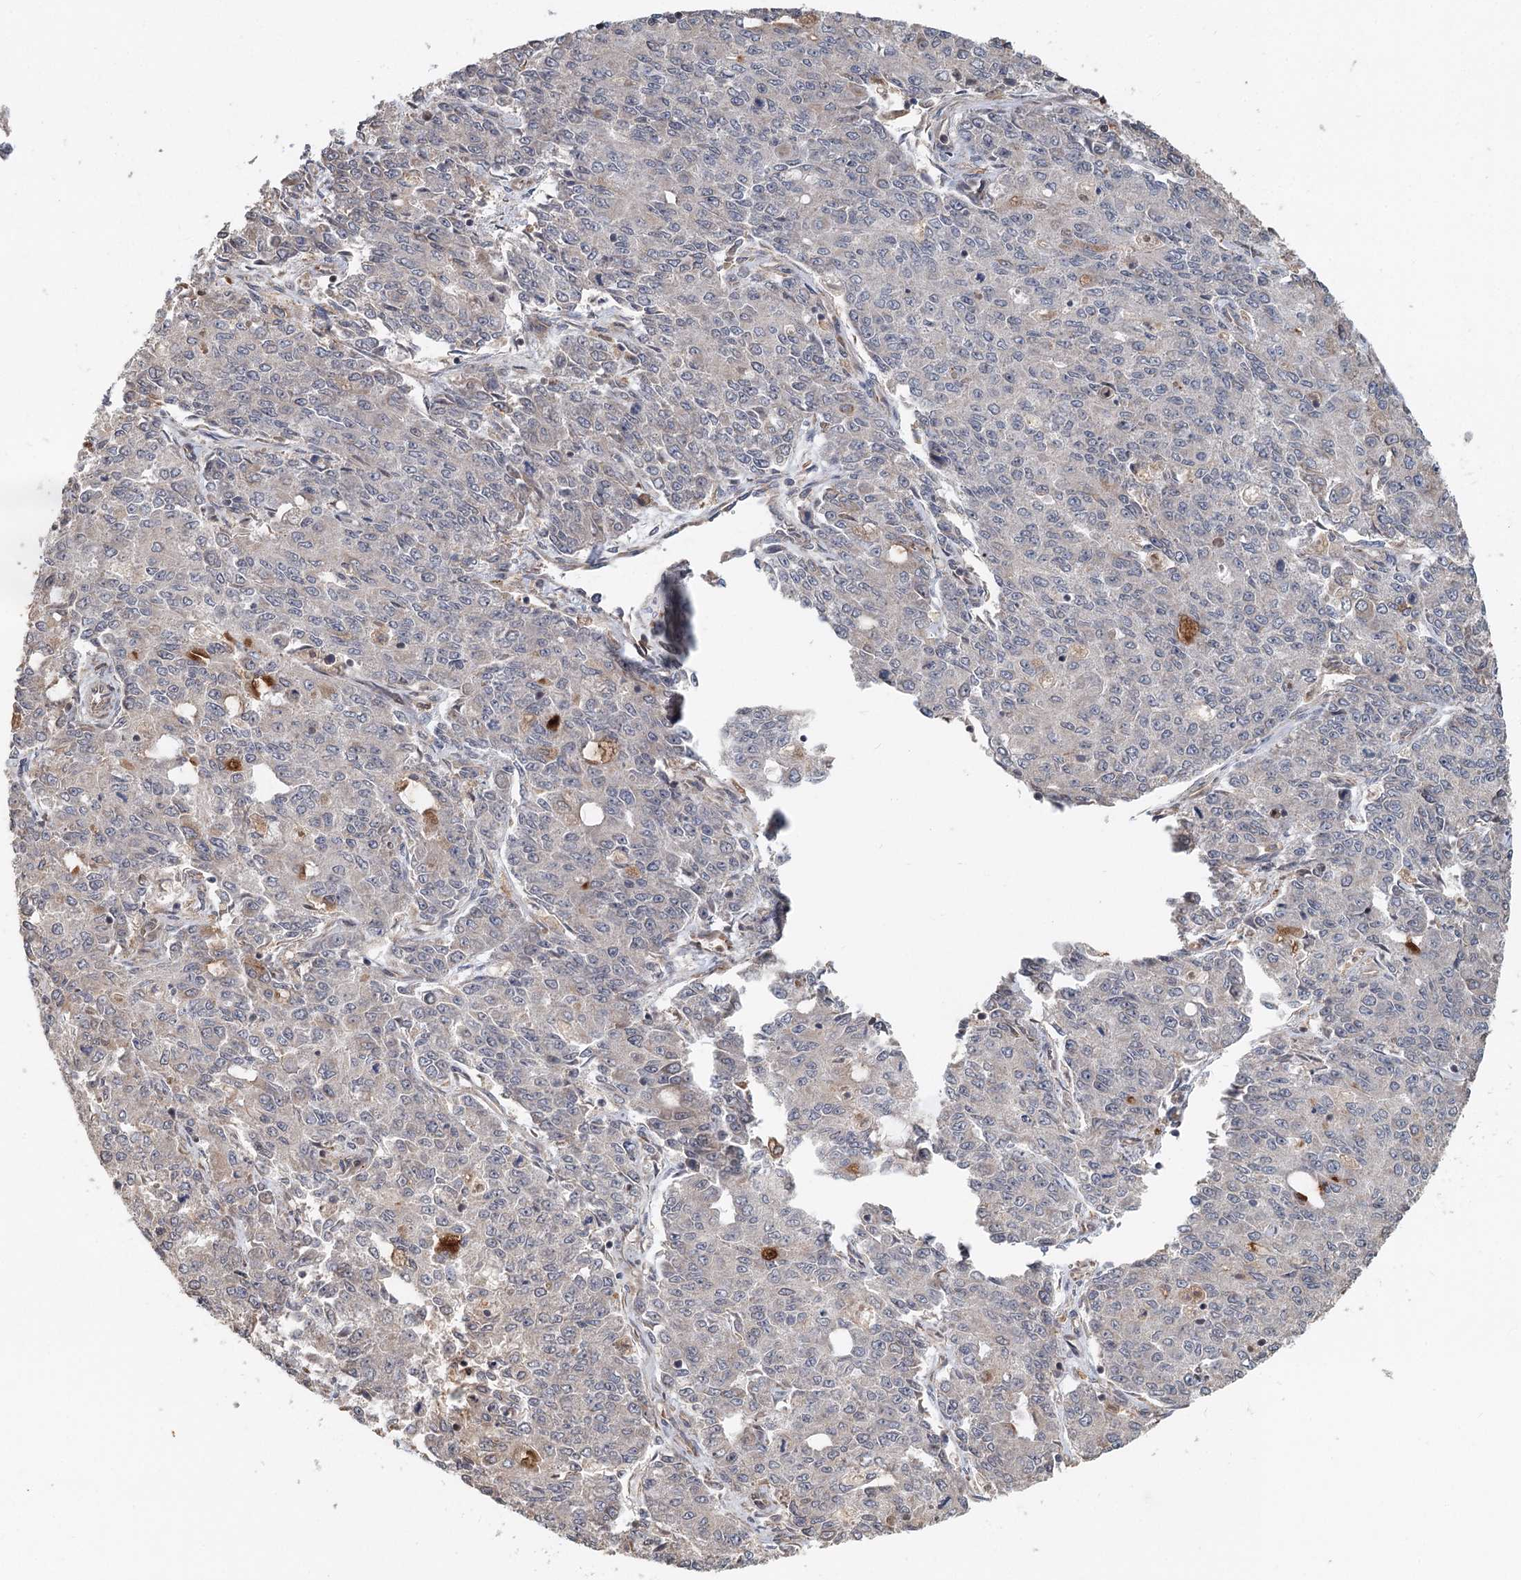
{"staining": {"intensity": "negative", "quantity": "none", "location": "none"}, "tissue": "endometrial cancer", "cell_type": "Tumor cells", "image_type": "cancer", "snomed": [{"axis": "morphology", "description": "Adenocarcinoma, NOS"}, {"axis": "topography", "description": "Endometrium"}], "caption": "Human endometrial adenocarcinoma stained for a protein using immunohistochemistry displays no staining in tumor cells.", "gene": "RNF111", "patient": {"sex": "female", "age": 50}}